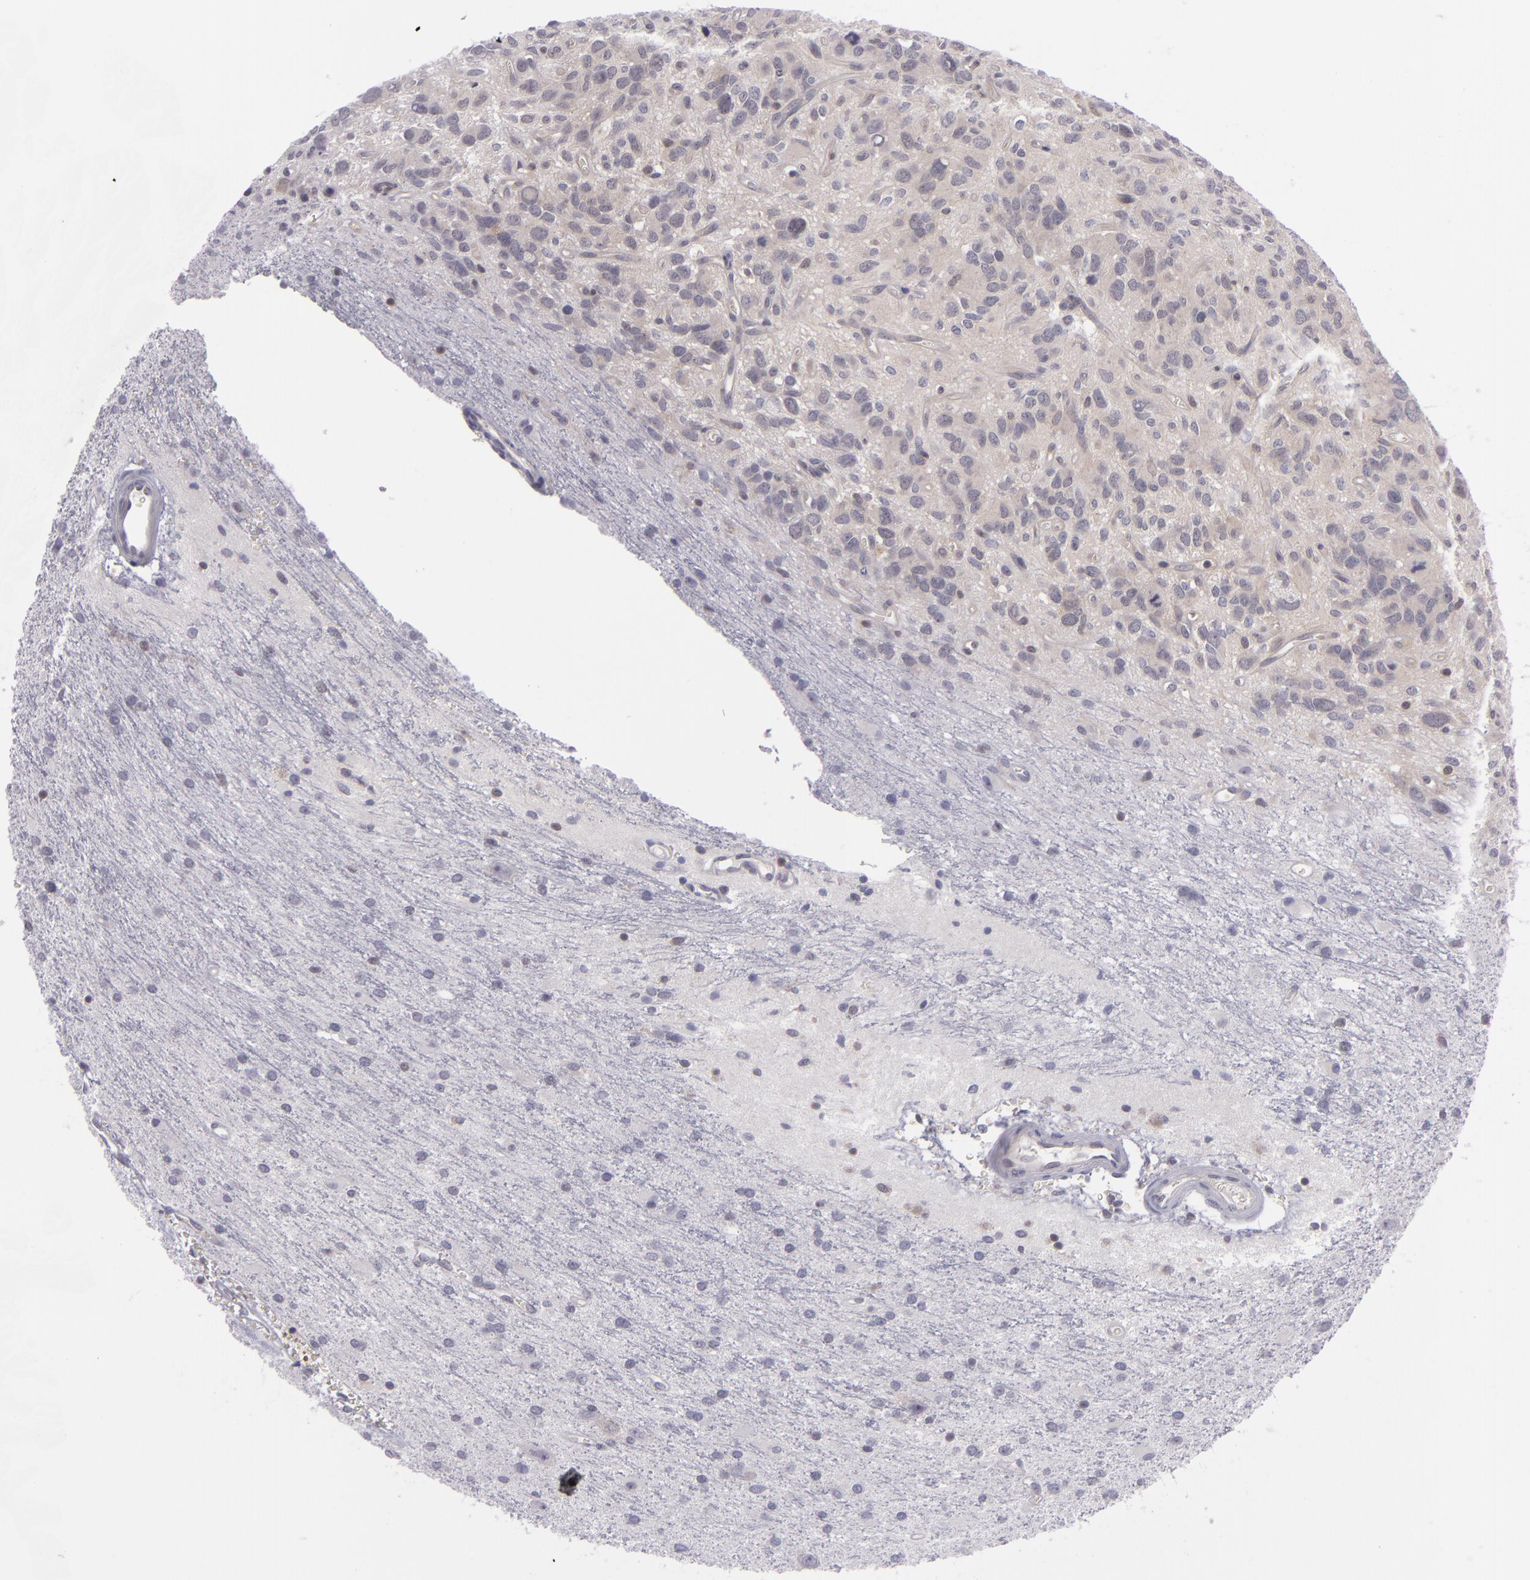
{"staining": {"intensity": "weak", "quantity": "<25%", "location": "cytoplasmic/membranous"}, "tissue": "glioma", "cell_type": "Tumor cells", "image_type": "cancer", "snomed": [{"axis": "morphology", "description": "Glioma, malignant, Low grade"}, {"axis": "topography", "description": "Brain"}], "caption": "This photomicrograph is of glioma stained with immunohistochemistry (IHC) to label a protein in brown with the nuclei are counter-stained blue. There is no staining in tumor cells.", "gene": "BCL10", "patient": {"sex": "female", "age": 15}}